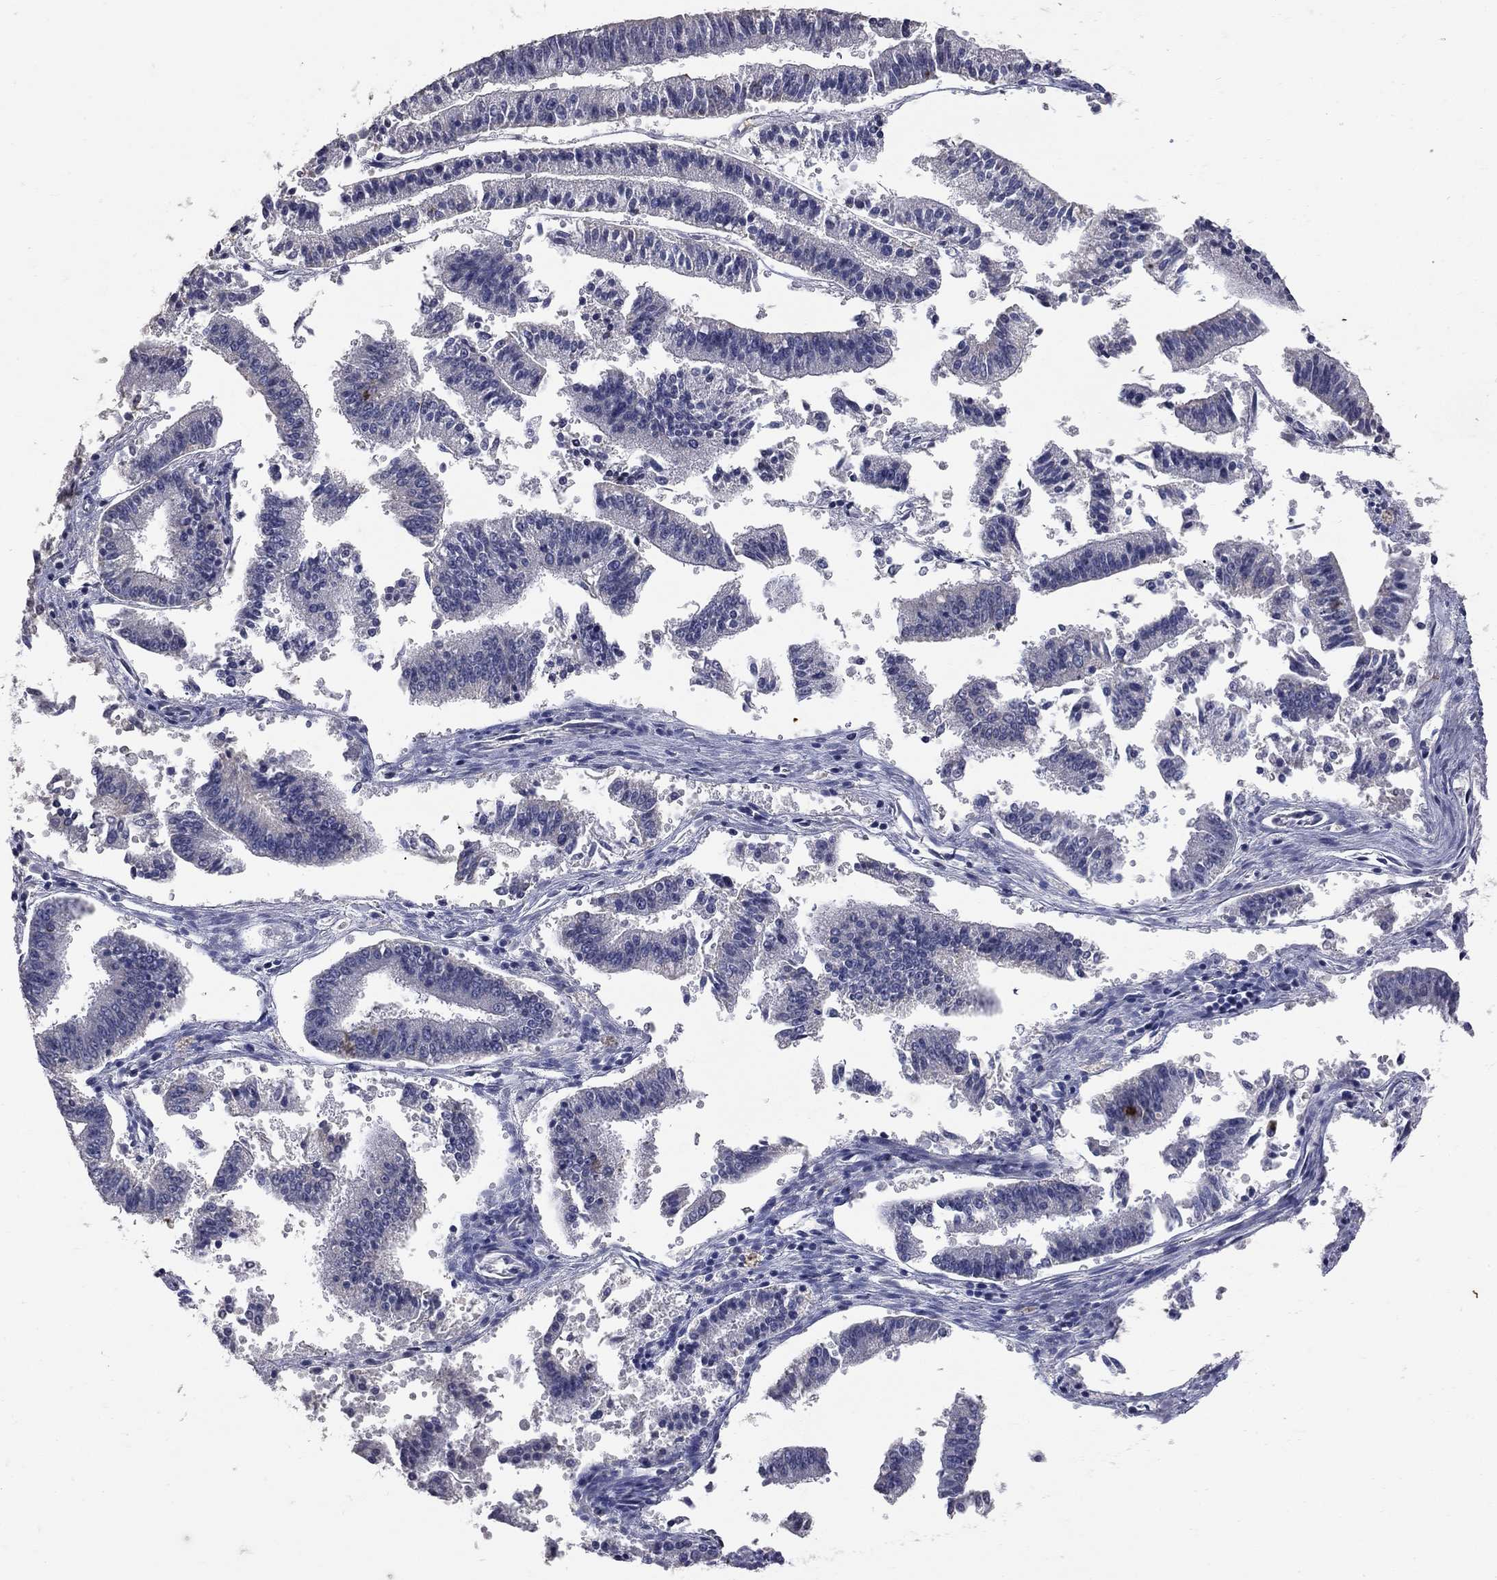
{"staining": {"intensity": "negative", "quantity": "none", "location": "none"}, "tissue": "endometrial cancer", "cell_type": "Tumor cells", "image_type": "cancer", "snomed": [{"axis": "morphology", "description": "Adenocarcinoma, NOS"}, {"axis": "topography", "description": "Endometrium"}], "caption": "DAB immunohistochemical staining of human adenocarcinoma (endometrial) displays no significant positivity in tumor cells.", "gene": "NOS2", "patient": {"sex": "female", "age": 66}}